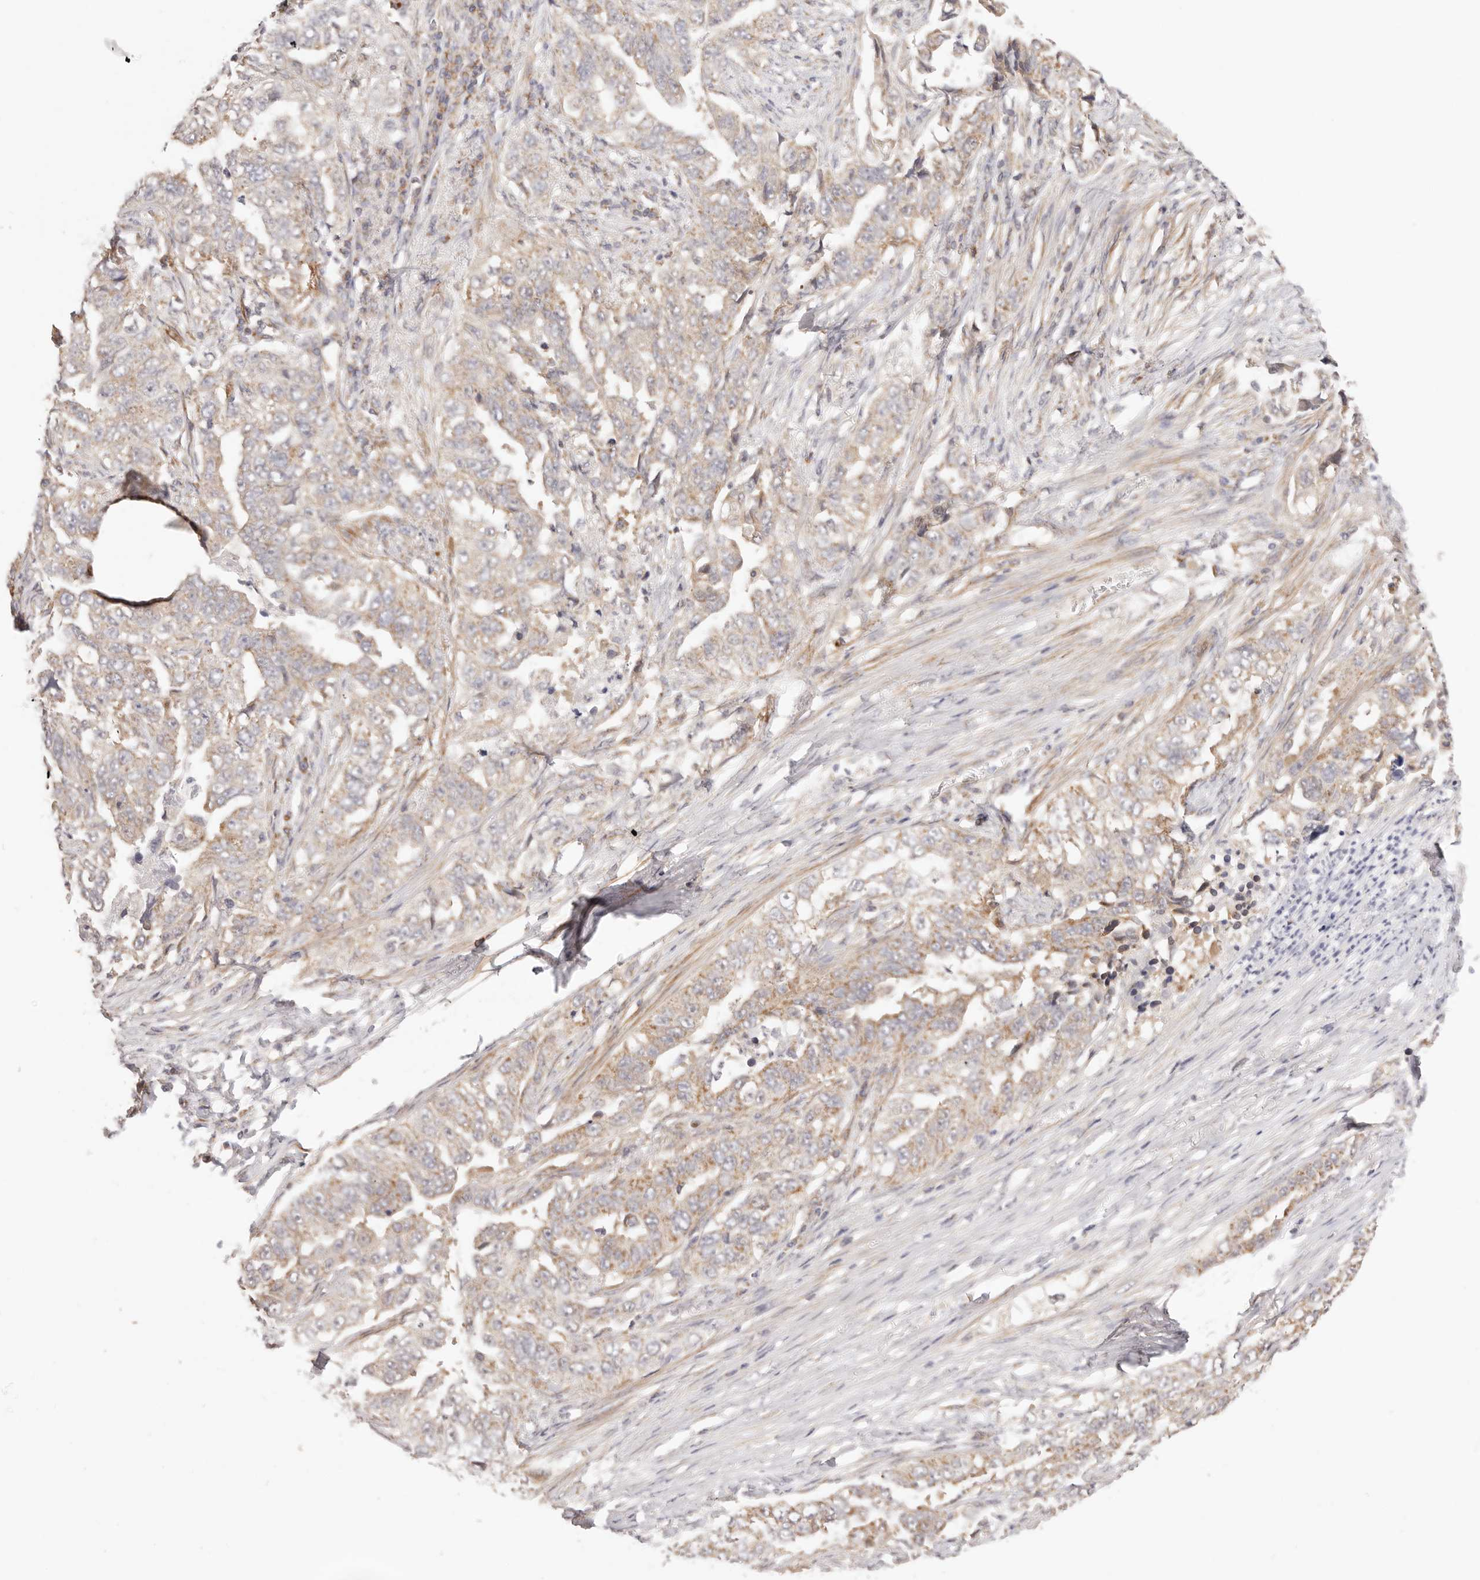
{"staining": {"intensity": "moderate", "quantity": ">75%", "location": "cytoplasmic/membranous"}, "tissue": "lung cancer", "cell_type": "Tumor cells", "image_type": "cancer", "snomed": [{"axis": "morphology", "description": "Adenocarcinoma, NOS"}, {"axis": "topography", "description": "Lung"}], "caption": "Immunohistochemical staining of human lung cancer displays medium levels of moderate cytoplasmic/membranous expression in approximately >75% of tumor cells. (Stains: DAB (3,3'-diaminobenzidine) in brown, nuclei in blue, Microscopy: brightfield microscopy at high magnification).", "gene": "KCMF1", "patient": {"sex": "female", "age": 51}}